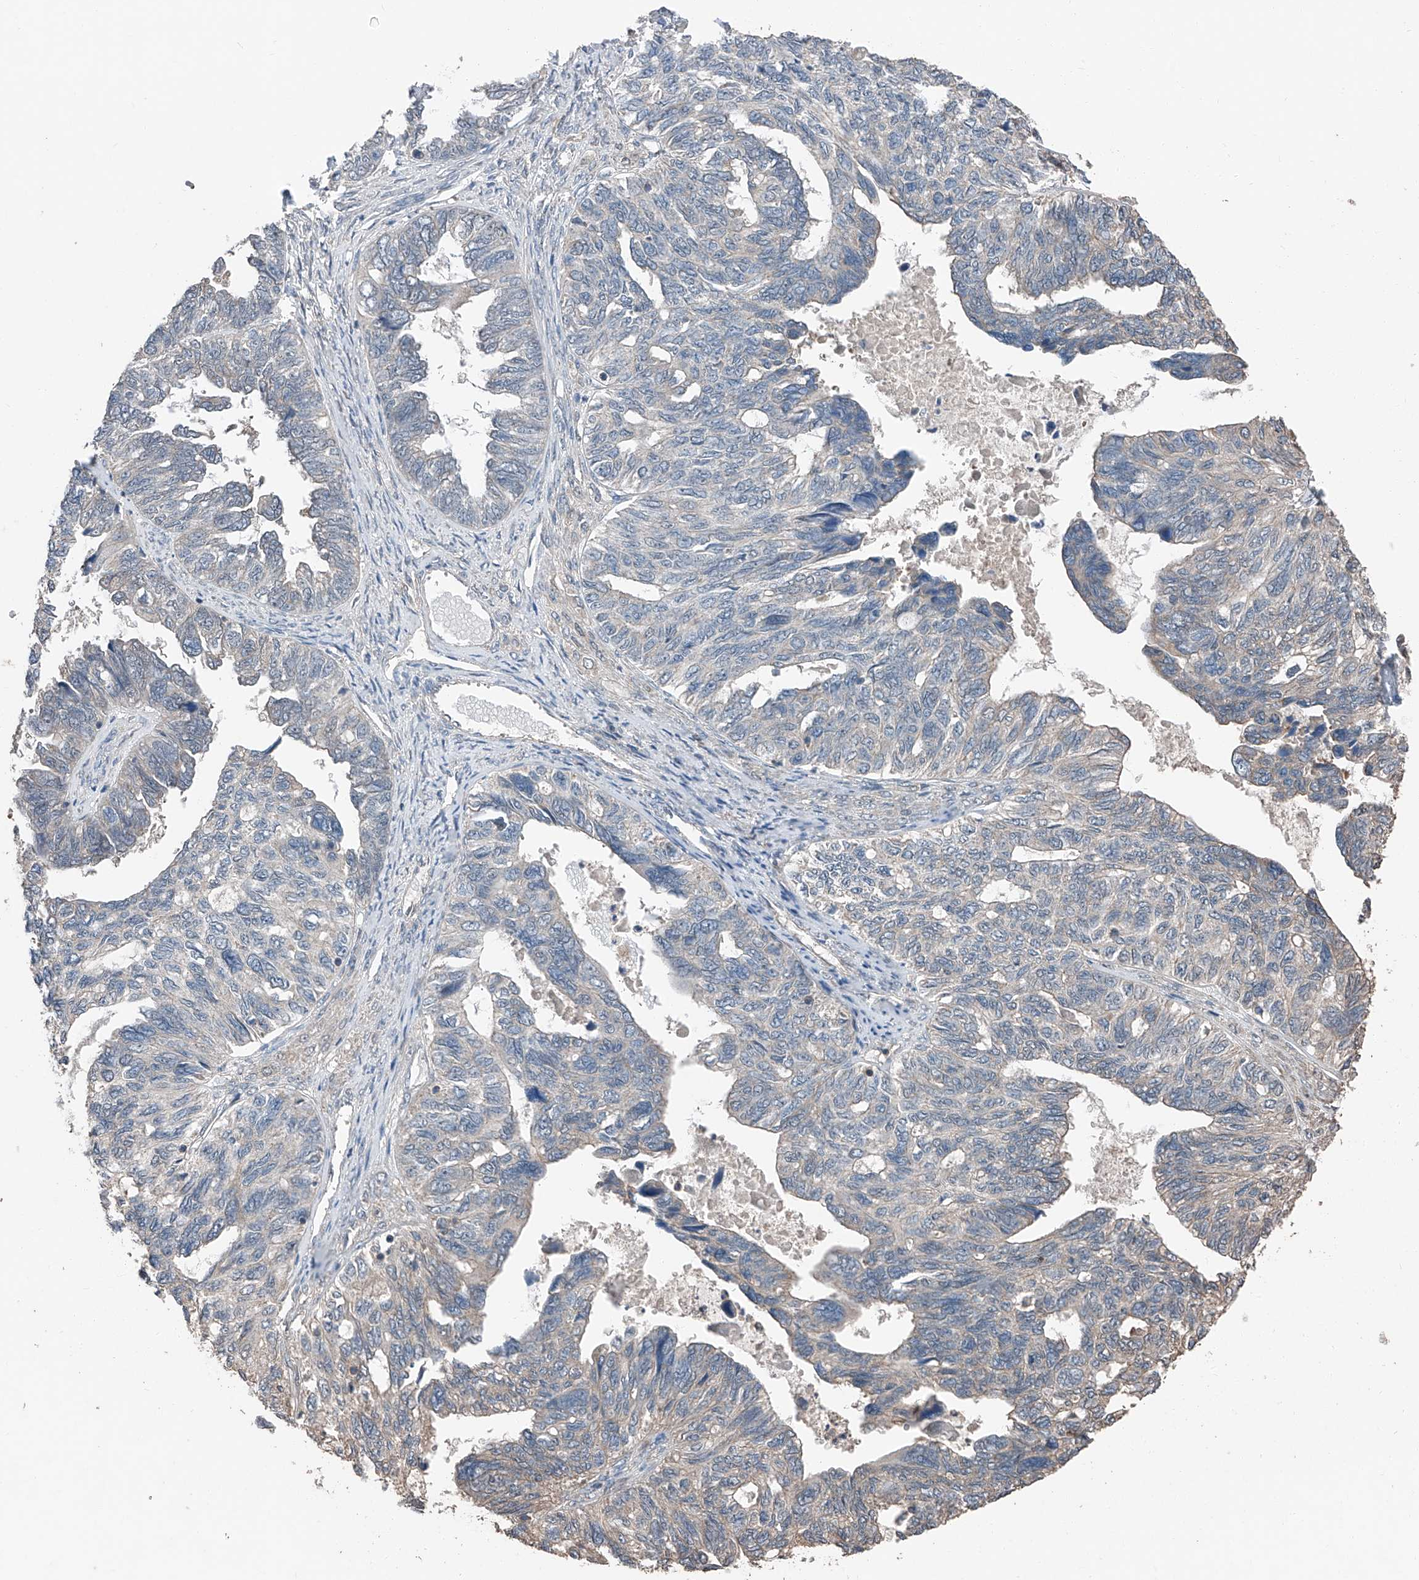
{"staining": {"intensity": "negative", "quantity": "none", "location": "none"}, "tissue": "ovarian cancer", "cell_type": "Tumor cells", "image_type": "cancer", "snomed": [{"axis": "morphology", "description": "Cystadenocarcinoma, serous, NOS"}, {"axis": "topography", "description": "Ovary"}], "caption": "Tumor cells are negative for protein expression in human ovarian cancer (serous cystadenocarcinoma). The staining was performed using DAB (3,3'-diaminobenzidine) to visualize the protein expression in brown, while the nuclei were stained in blue with hematoxylin (Magnification: 20x).", "gene": "MAMLD1", "patient": {"sex": "female", "age": 79}}